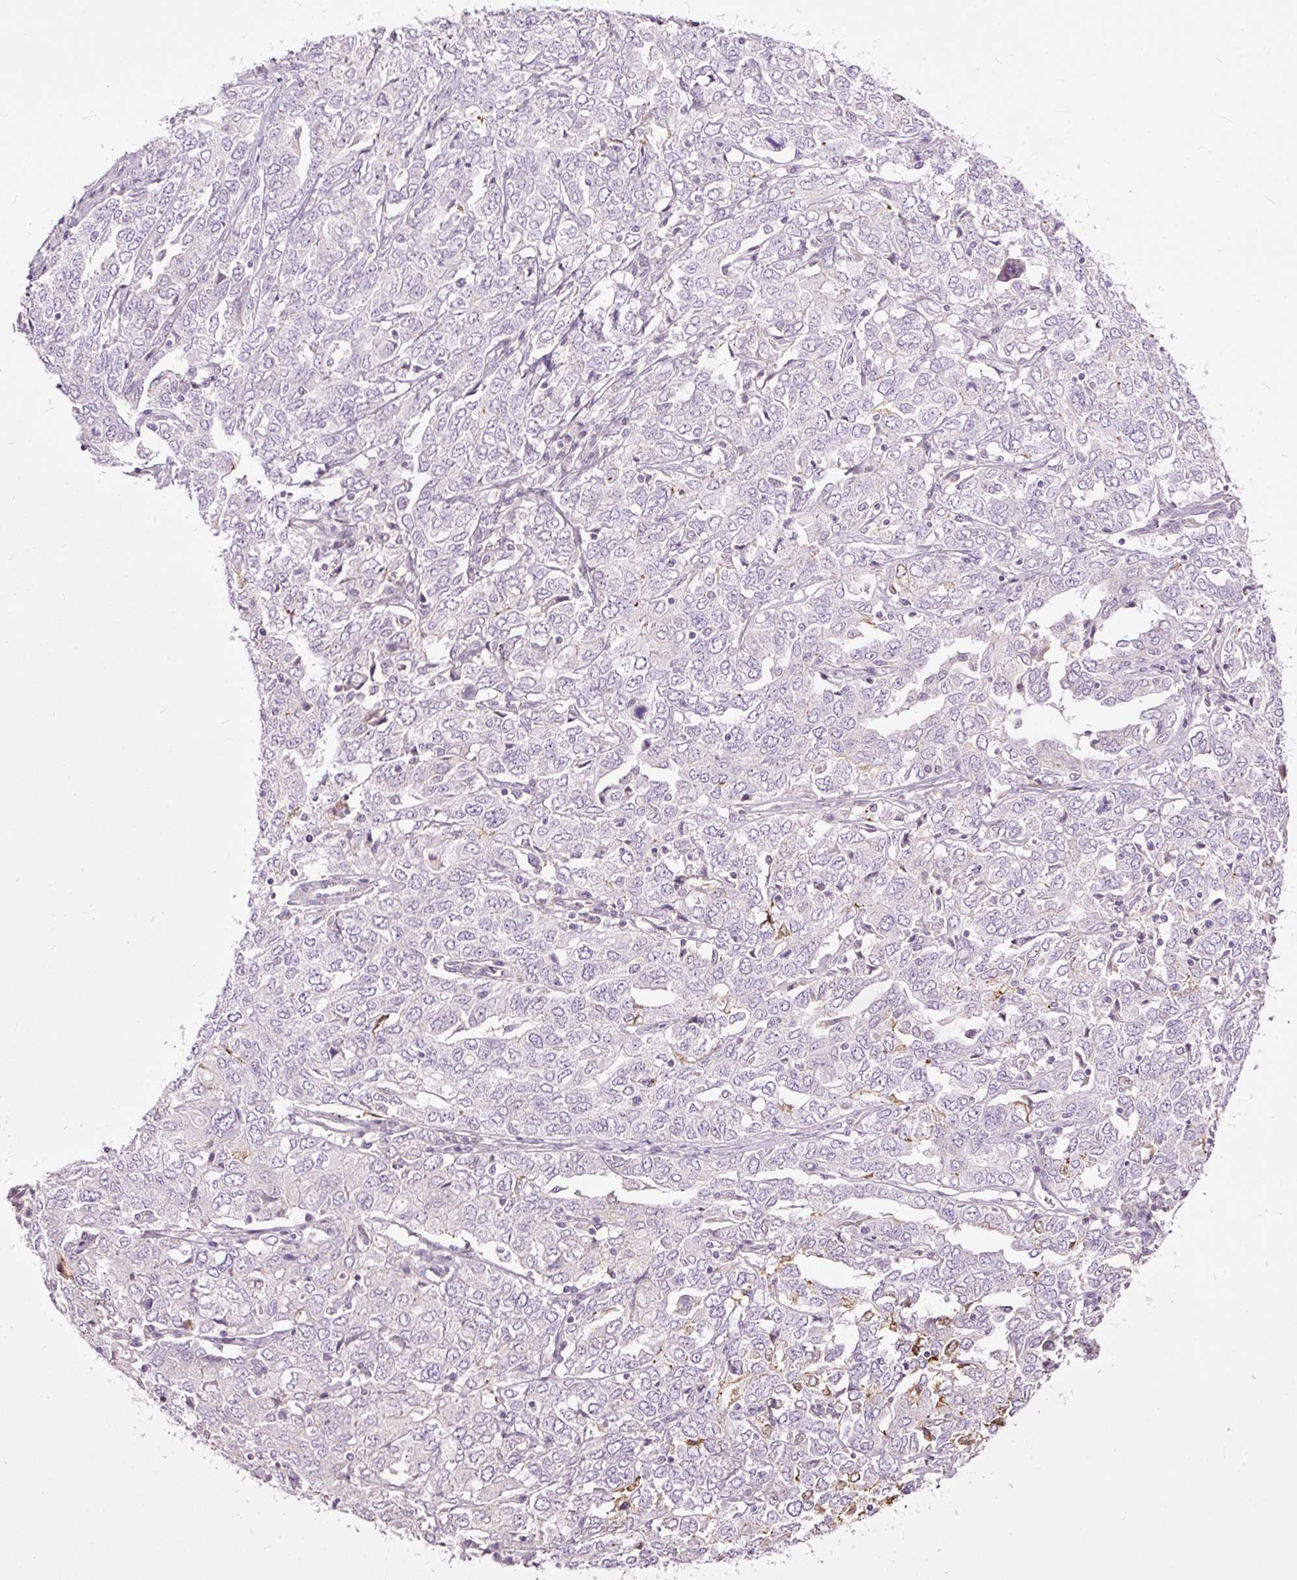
{"staining": {"intensity": "negative", "quantity": "none", "location": "none"}, "tissue": "ovarian cancer", "cell_type": "Tumor cells", "image_type": "cancer", "snomed": [{"axis": "morphology", "description": "Carcinoma, endometroid"}, {"axis": "topography", "description": "Ovary"}], "caption": "Ovarian endometroid carcinoma was stained to show a protein in brown. There is no significant expression in tumor cells.", "gene": "FCRL4", "patient": {"sex": "female", "age": 62}}